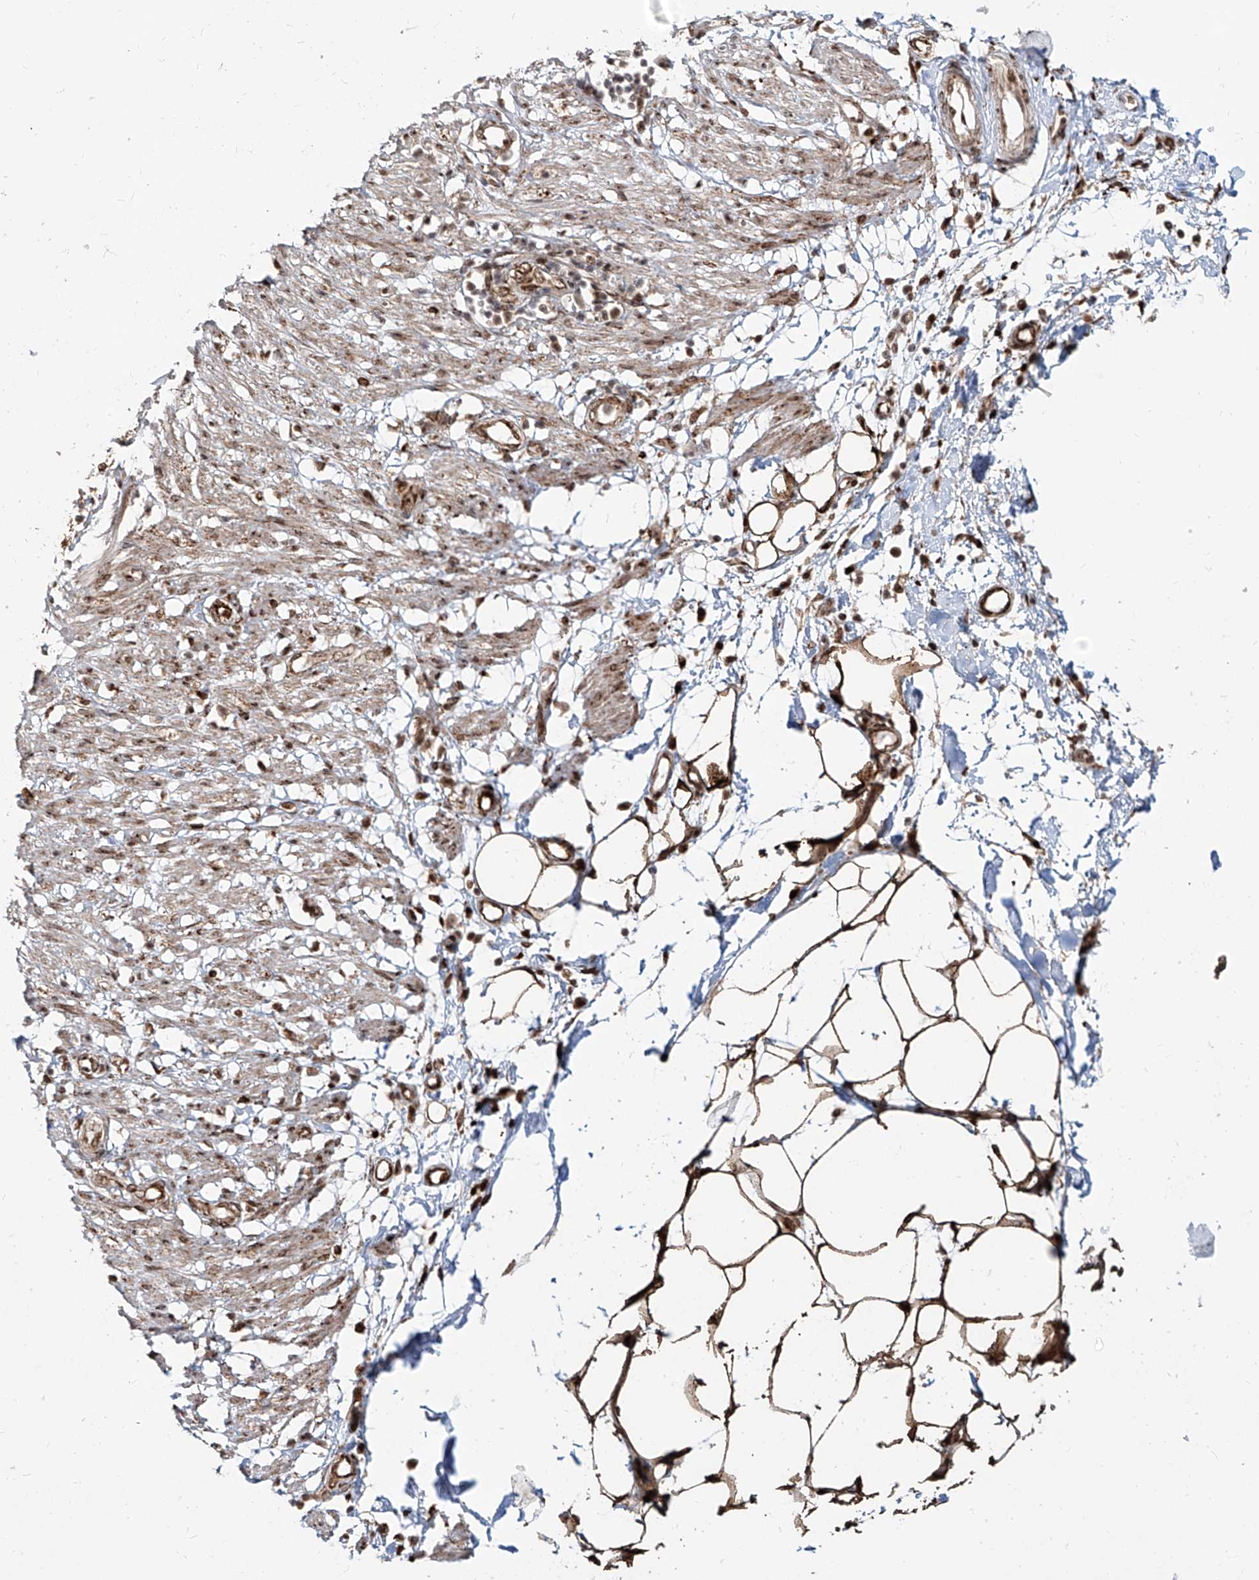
{"staining": {"intensity": "moderate", "quantity": ">75%", "location": "cytoplasmic/membranous,nuclear"}, "tissue": "smooth muscle", "cell_type": "Smooth muscle cells", "image_type": "normal", "snomed": [{"axis": "morphology", "description": "Normal tissue, NOS"}, {"axis": "morphology", "description": "Adenocarcinoma, NOS"}, {"axis": "topography", "description": "Smooth muscle"}, {"axis": "topography", "description": "Colon"}], "caption": "The photomicrograph shows staining of normal smooth muscle, revealing moderate cytoplasmic/membranous,nuclear protein positivity (brown color) within smooth muscle cells.", "gene": "ZNF710", "patient": {"sex": "male", "age": 14}}